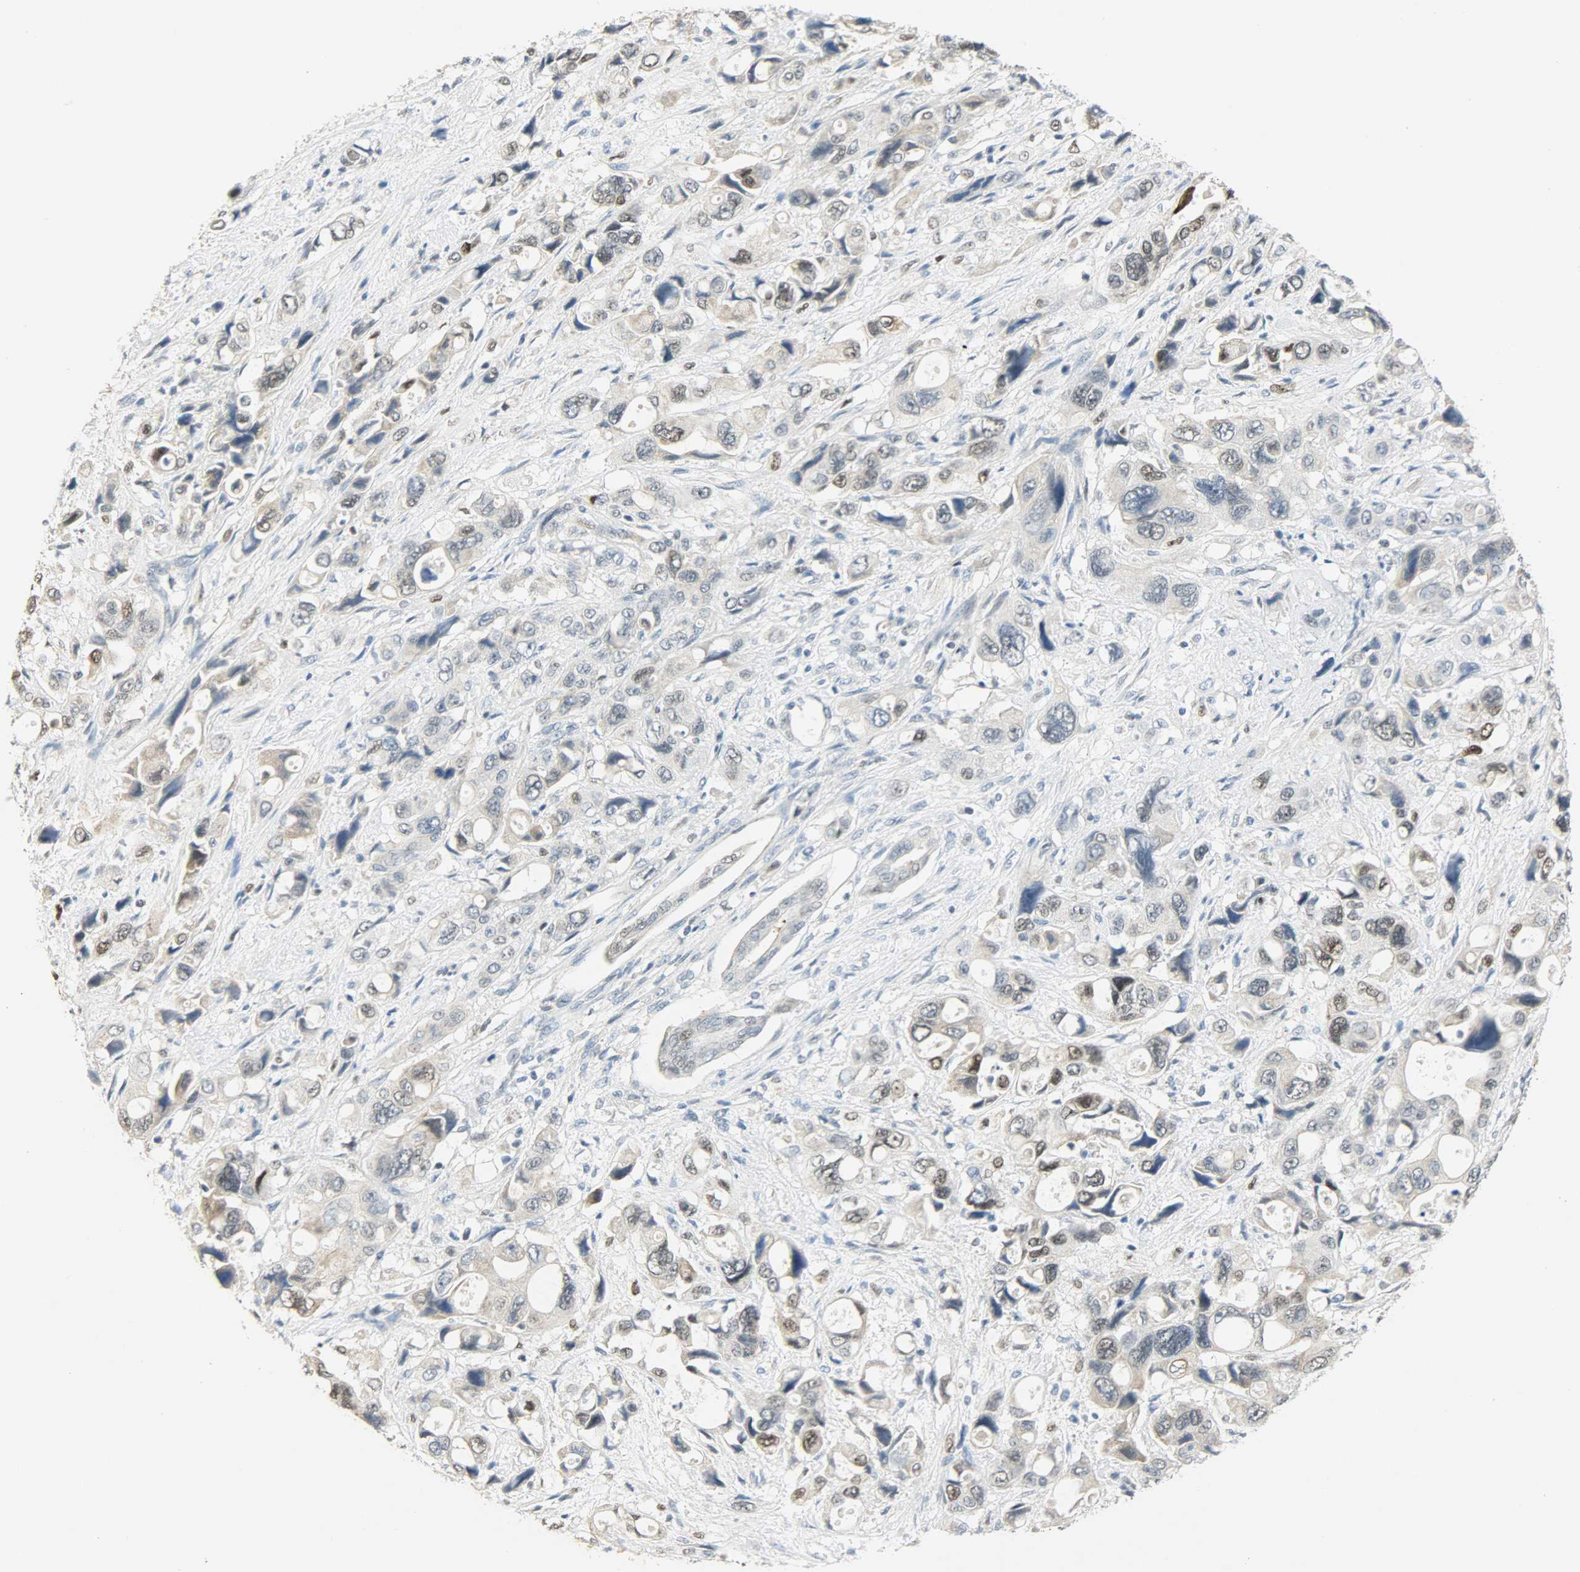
{"staining": {"intensity": "moderate", "quantity": "25%-75%", "location": "nuclear"}, "tissue": "pancreatic cancer", "cell_type": "Tumor cells", "image_type": "cancer", "snomed": [{"axis": "morphology", "description": "Adenocarcinoma, NOS"}, {"axis": "topography", "description": "Pancreas"}], "caption": "The histopathology image displays a brown stain indicating the presence of a protein in the nuclear of tumor cells in pancreatic adenocarcinoma.", "gene": "PPARG", "patient": {"sex": "male", "age": 46}}